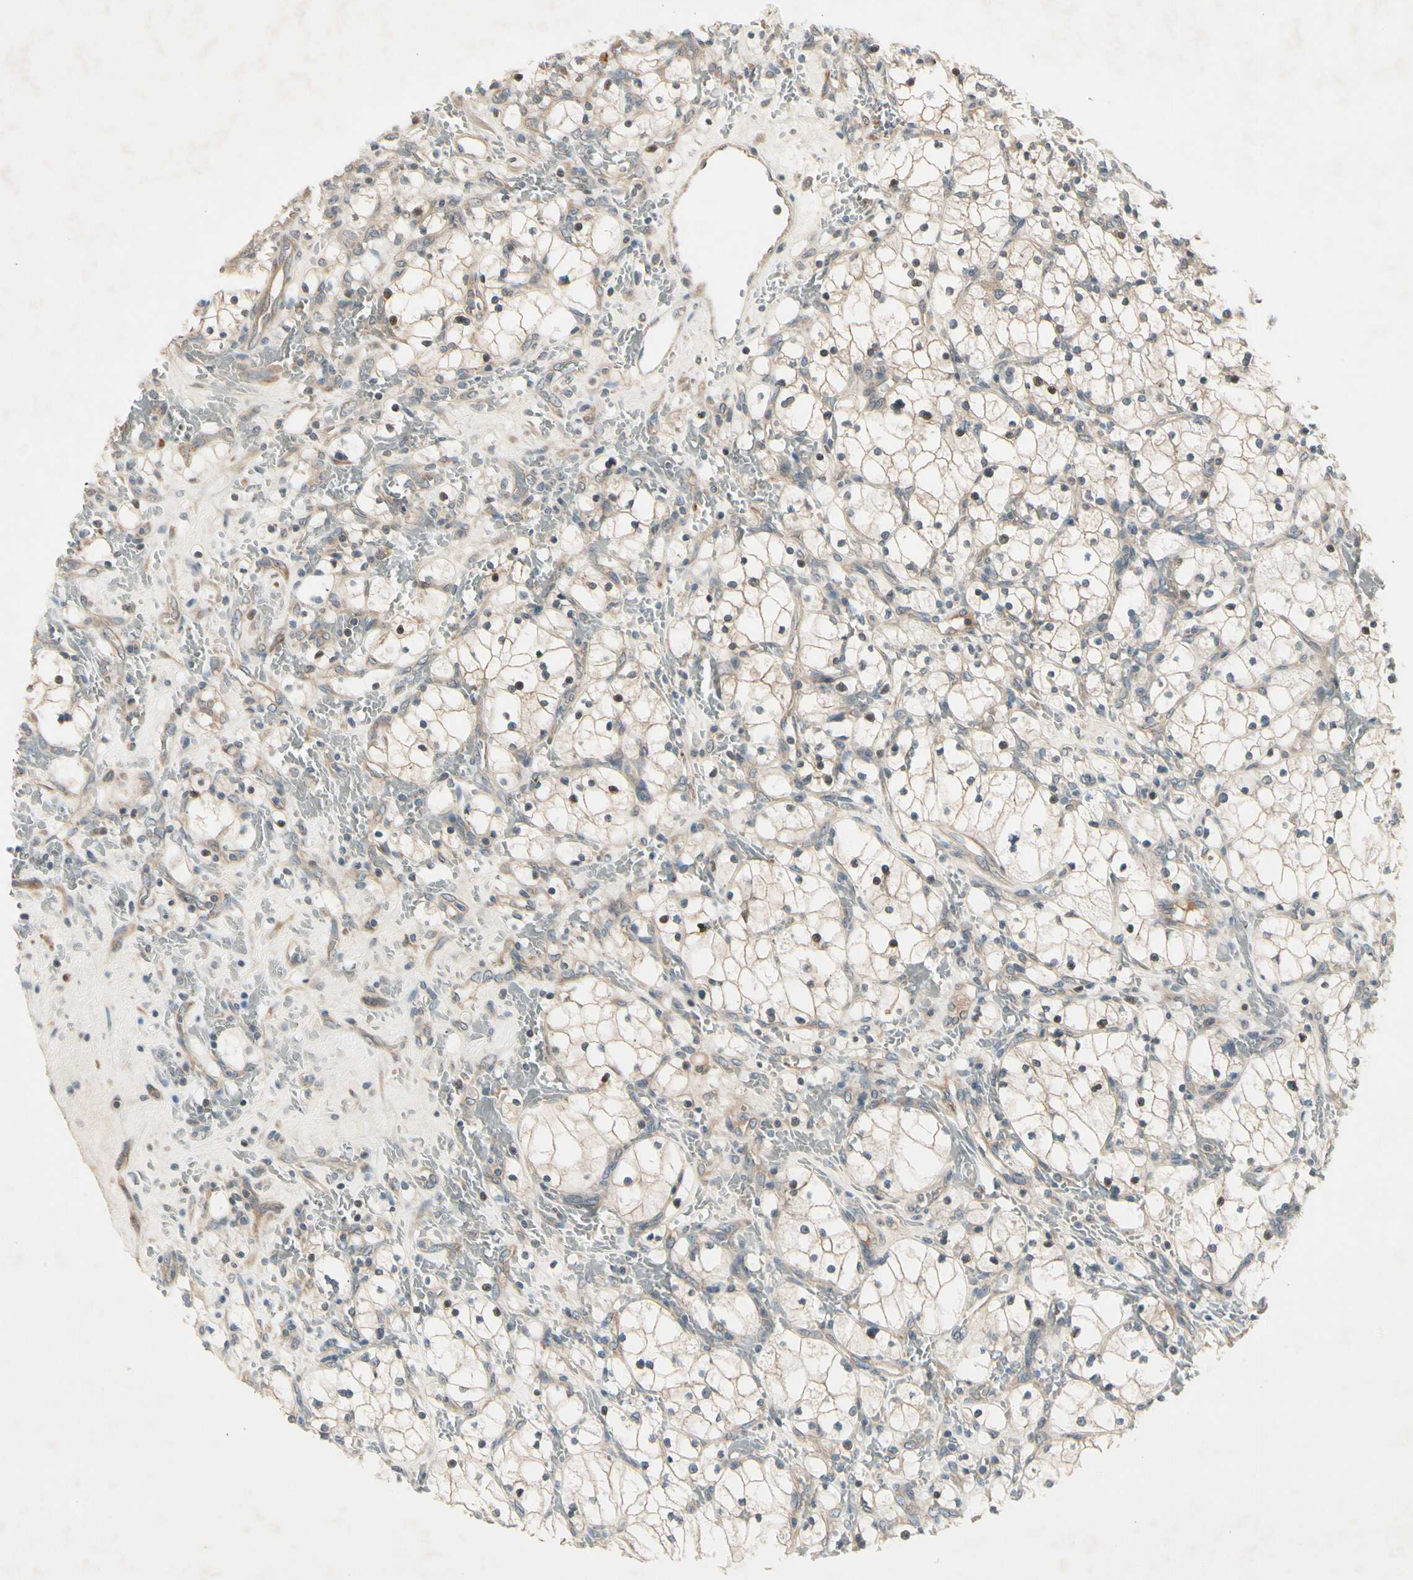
{"staining": {"intensity": "negative", "quantity": "none", "location": "none"}, "tissue": "renal cancer", "cell_type": "Tumor cells", "image_type": "cancer", "snomed": [{"axis": "morphology", "description": "Adenocarcinoma, NOS"}, {"axis": "topography", "description": "Kidney"}], "caption": "A high-resolution micrograph shows immunohistochemistry (IHC) staining of renal cancer, which shows no significant staining in tumor cells. (Brightfield microscopy of DAB (3,3'-diaminobenzidine) immunohistochemistry at high magnification).", "gene": "FHDC1", "patient": {"sex": "female", "age": 83}}